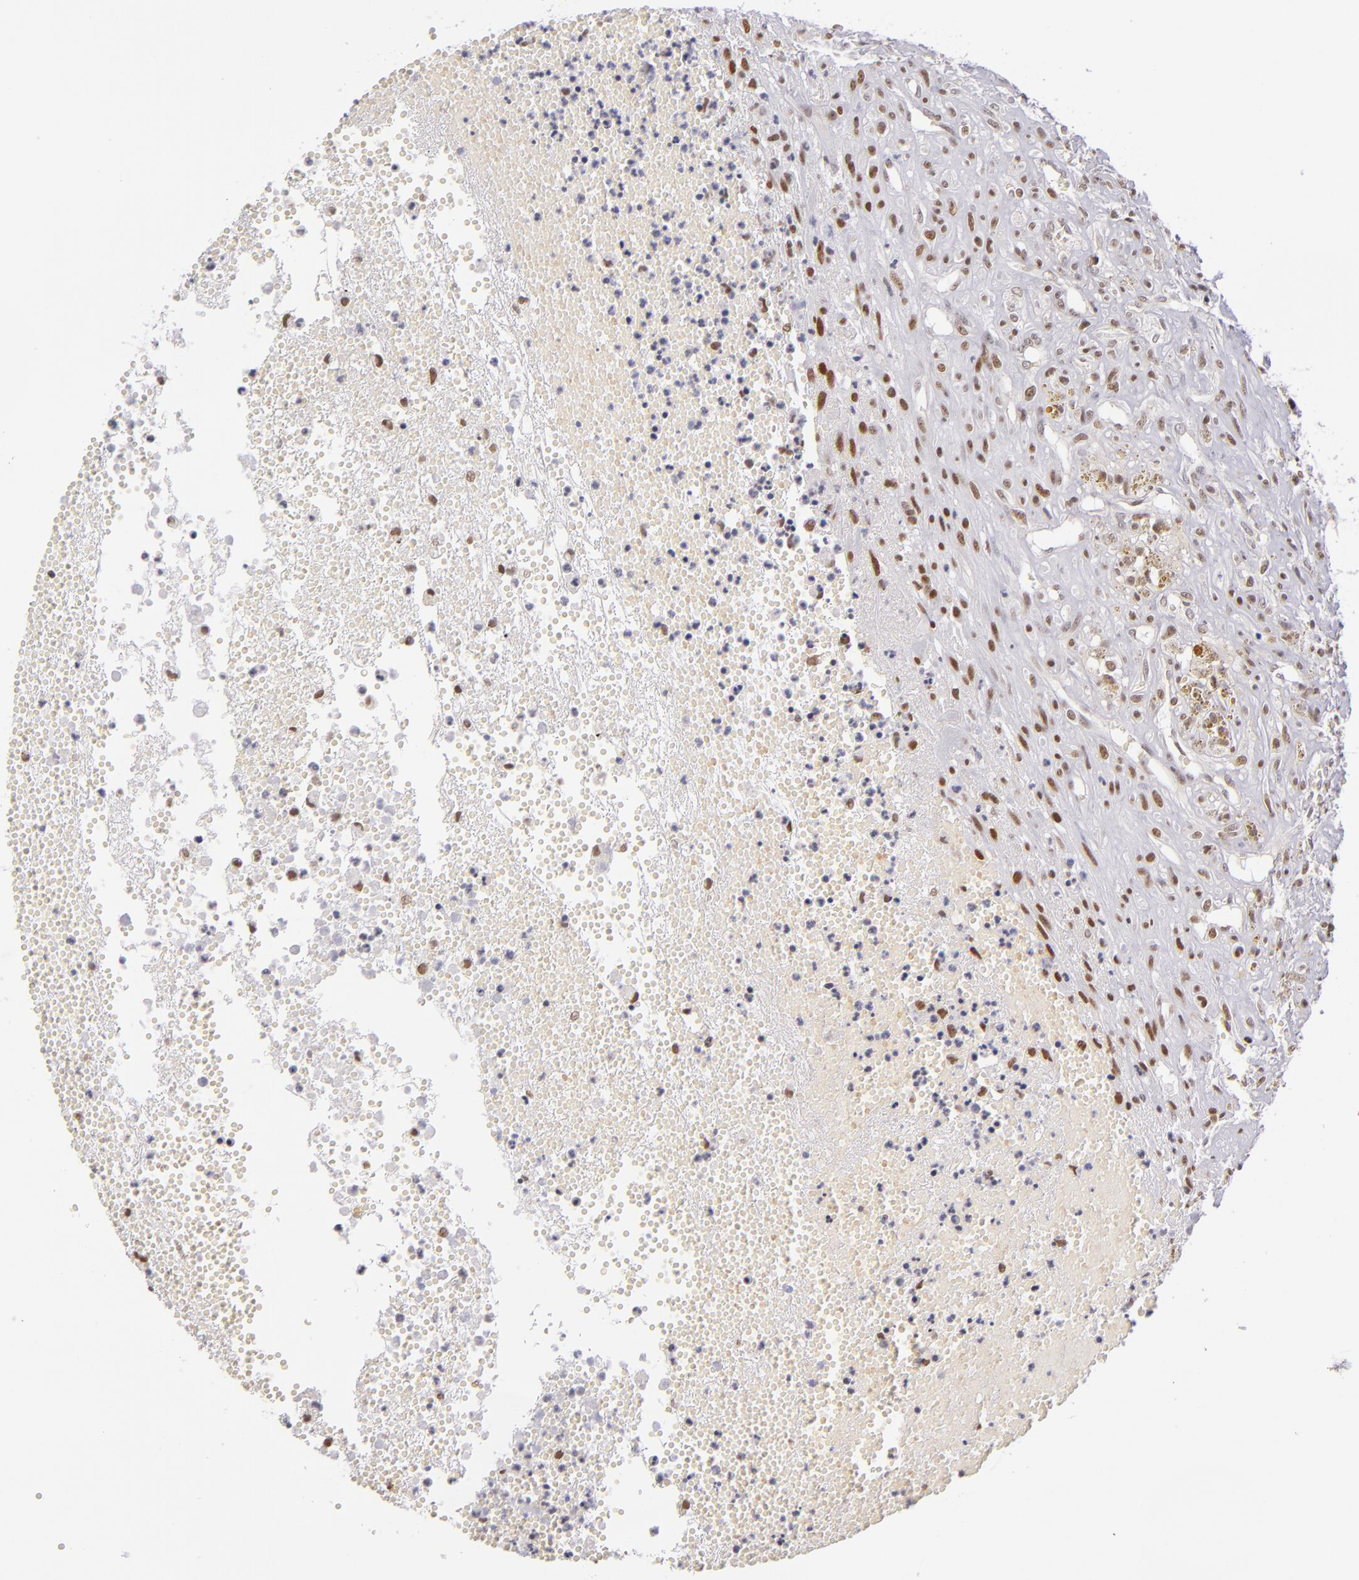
{"staining": {"intensity": "weak", "quantity": "25%-75%", "location": "nuclear"}, "tissue": "glioma", "cell_type": "Tumor cells", "image_type": "cancer", "snomed": [{"axis": "morphology", "description": "Glioma, malignant, High grade"}, {"axis": "topography", "description": "Brain"}], "caption": "Glioma stained with IHC demonstrates weak nuclear positivity in approximately 25%-75% of tumor cells.", "gene": "NCOR2", "patient": {"sex": "male", "age": 66}}